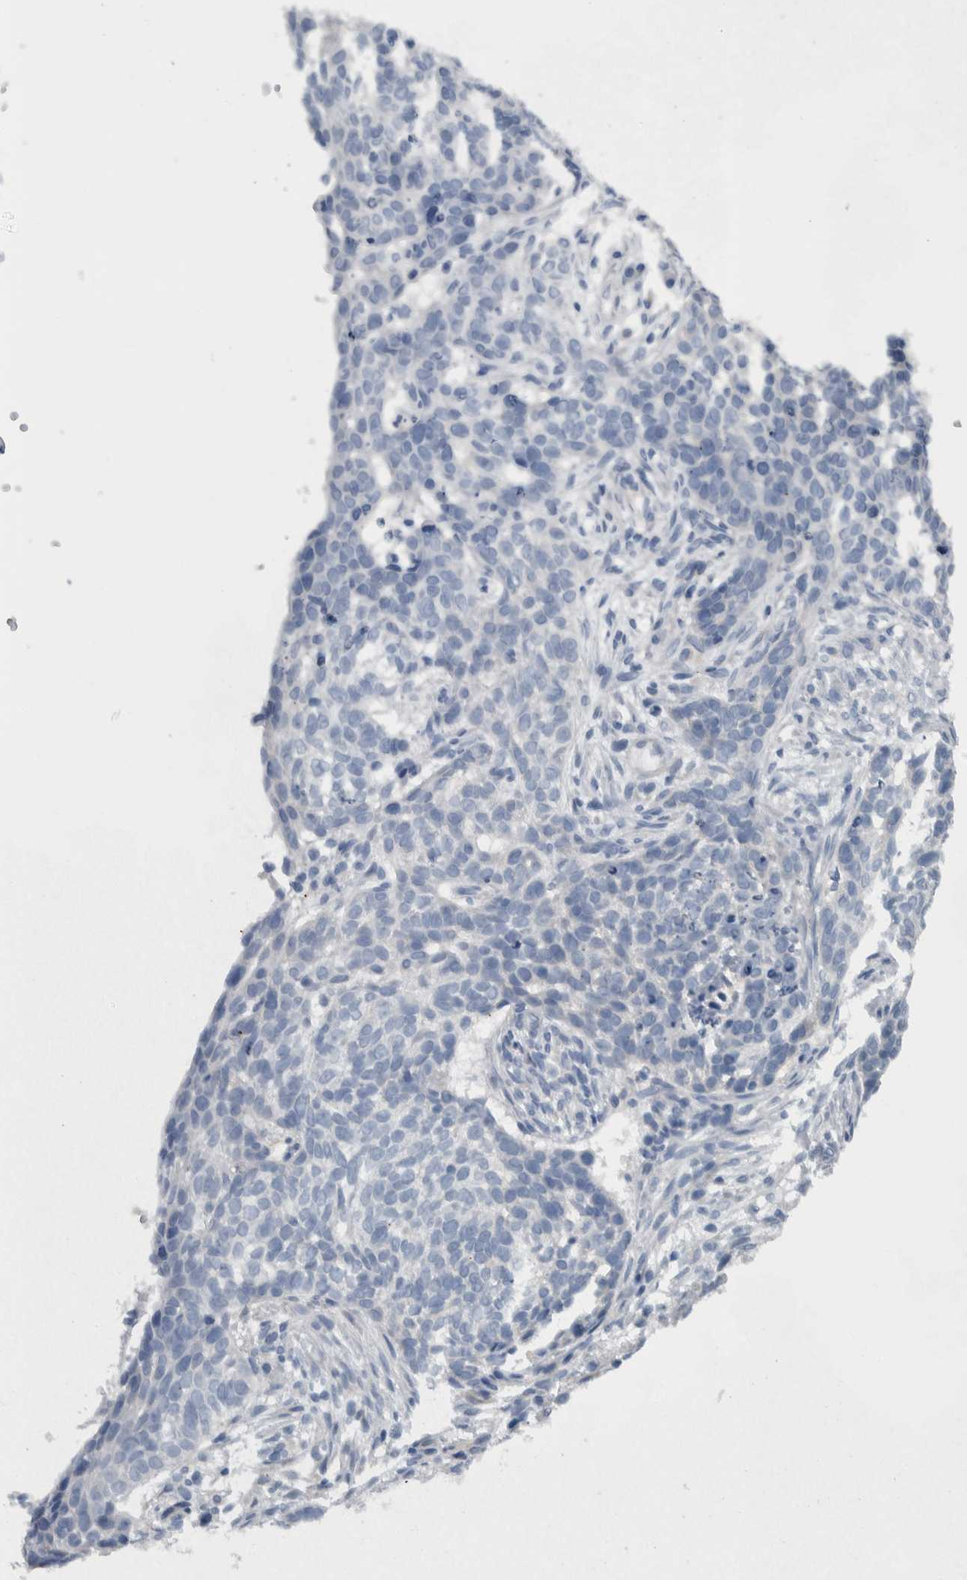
{"staining": {"intensity": "negative", "quantity": "none", "location": "none"}, "tissue": "skin cancer", "cell_type": "Tumor cells", "image_type": "cancer", "snomed": [{"axis": "morphology", "description": "Basal cell carcinoma"}, {"axis": "topography", "description": "Skin"}], "caption": "IHC of basal cell carcinoma (skin) exhibits no positivity in tumor cells.", "gene": "NT5C2", "patient": {"sex": "male", "age": 85}}